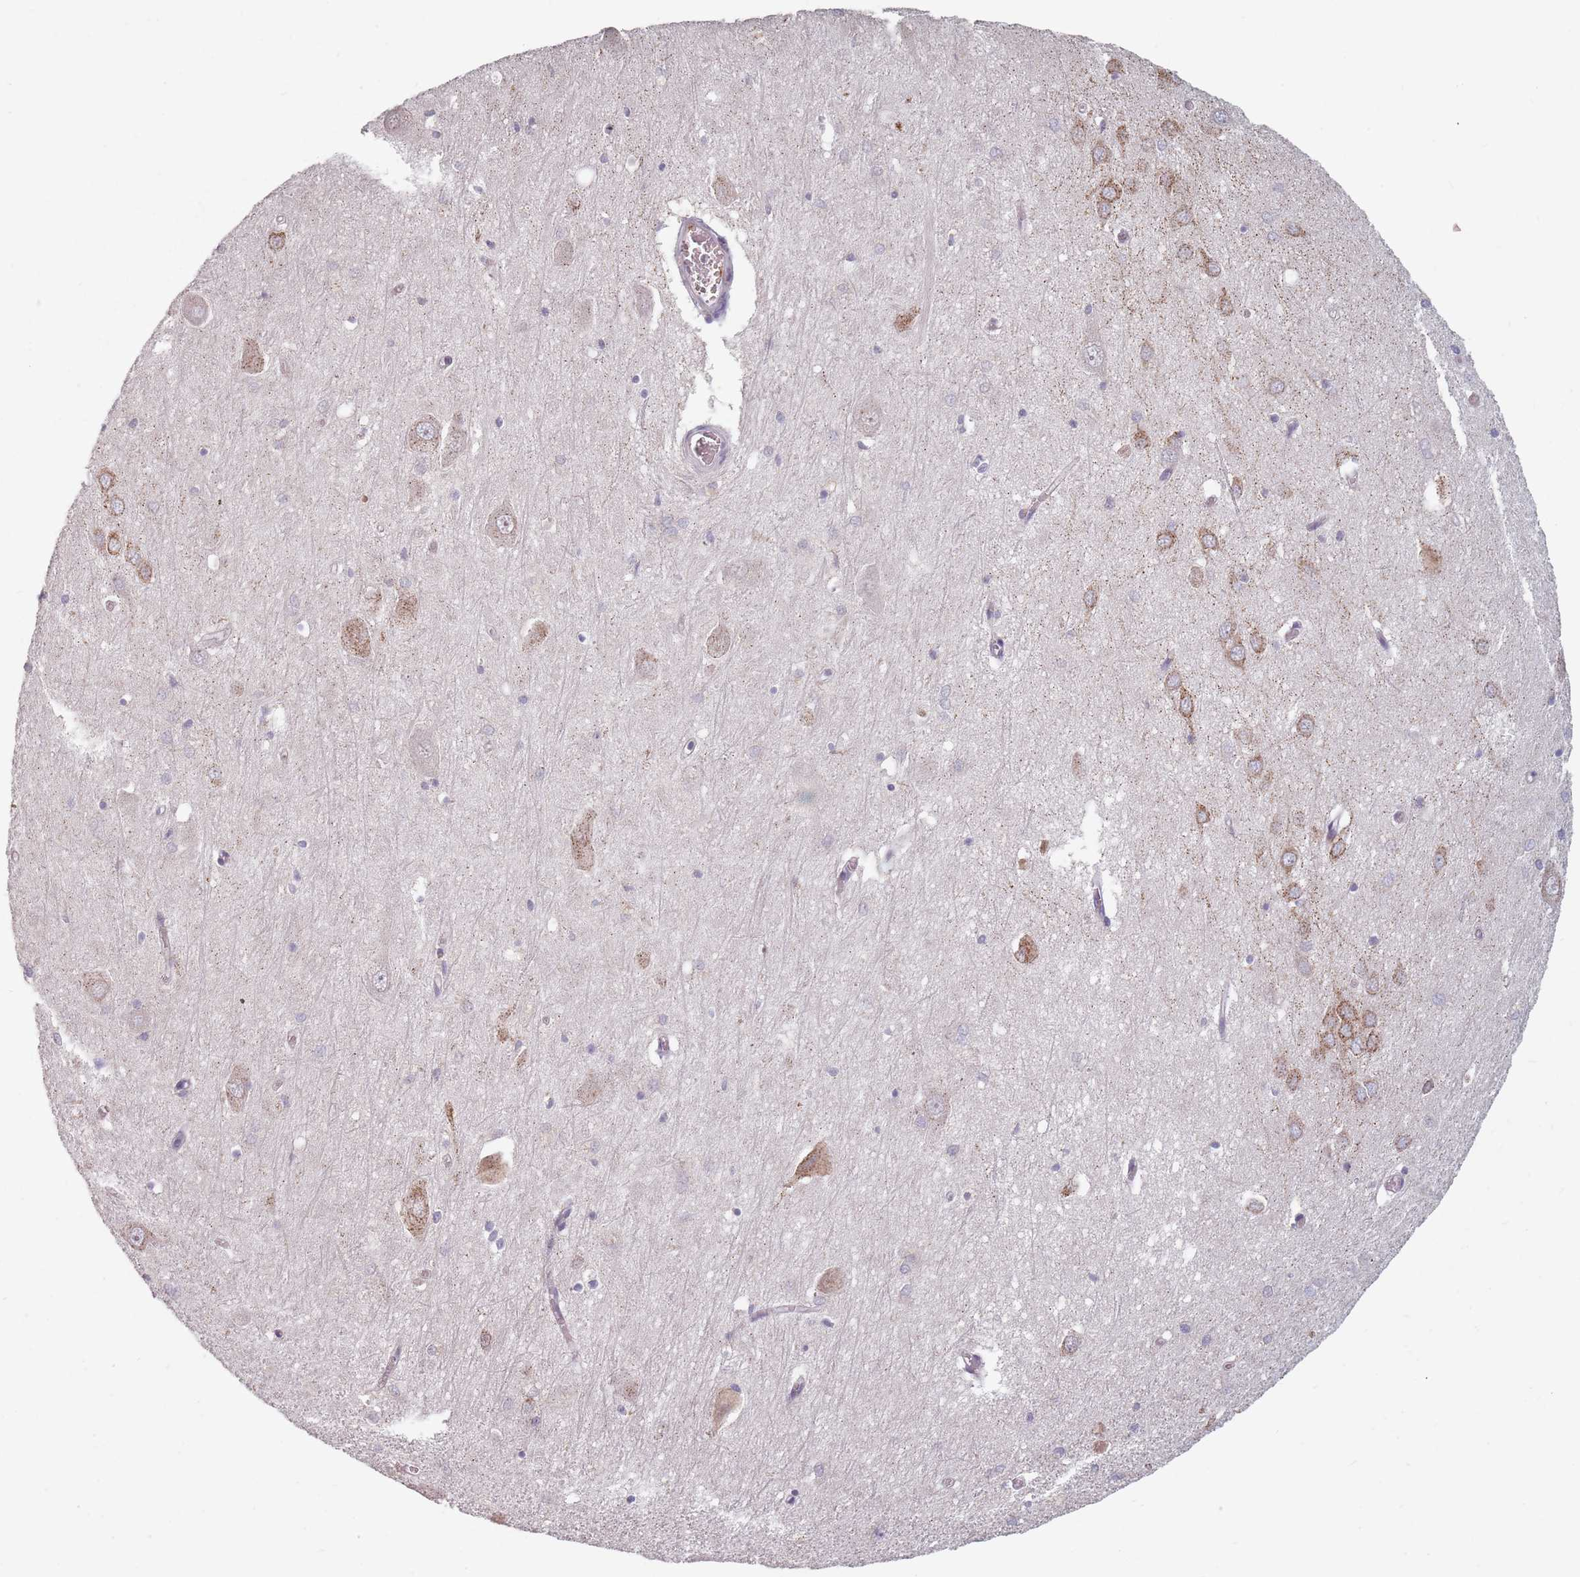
{"staining": {"intensity": "negative", "quantity": "none", "location": "none"}, "tissue": "hippocampus", "cell_type": "Glial cells", "image_type": "normal", "snomed": [{"axis": "morphology", "description": "Normal tissue, NOS"}, {"axis": "topography", "description": "Hippocampus"}], "caption": "Immunohistochemistry (IHC) image of unremarkable hippocampus: human hippocampus stained with DAB (3,3'-diaminobenzidine) exhibits no significant protein staining in glial cells.", "gene": "ADAL", "patient": {"sex": "male", "age": 70}}